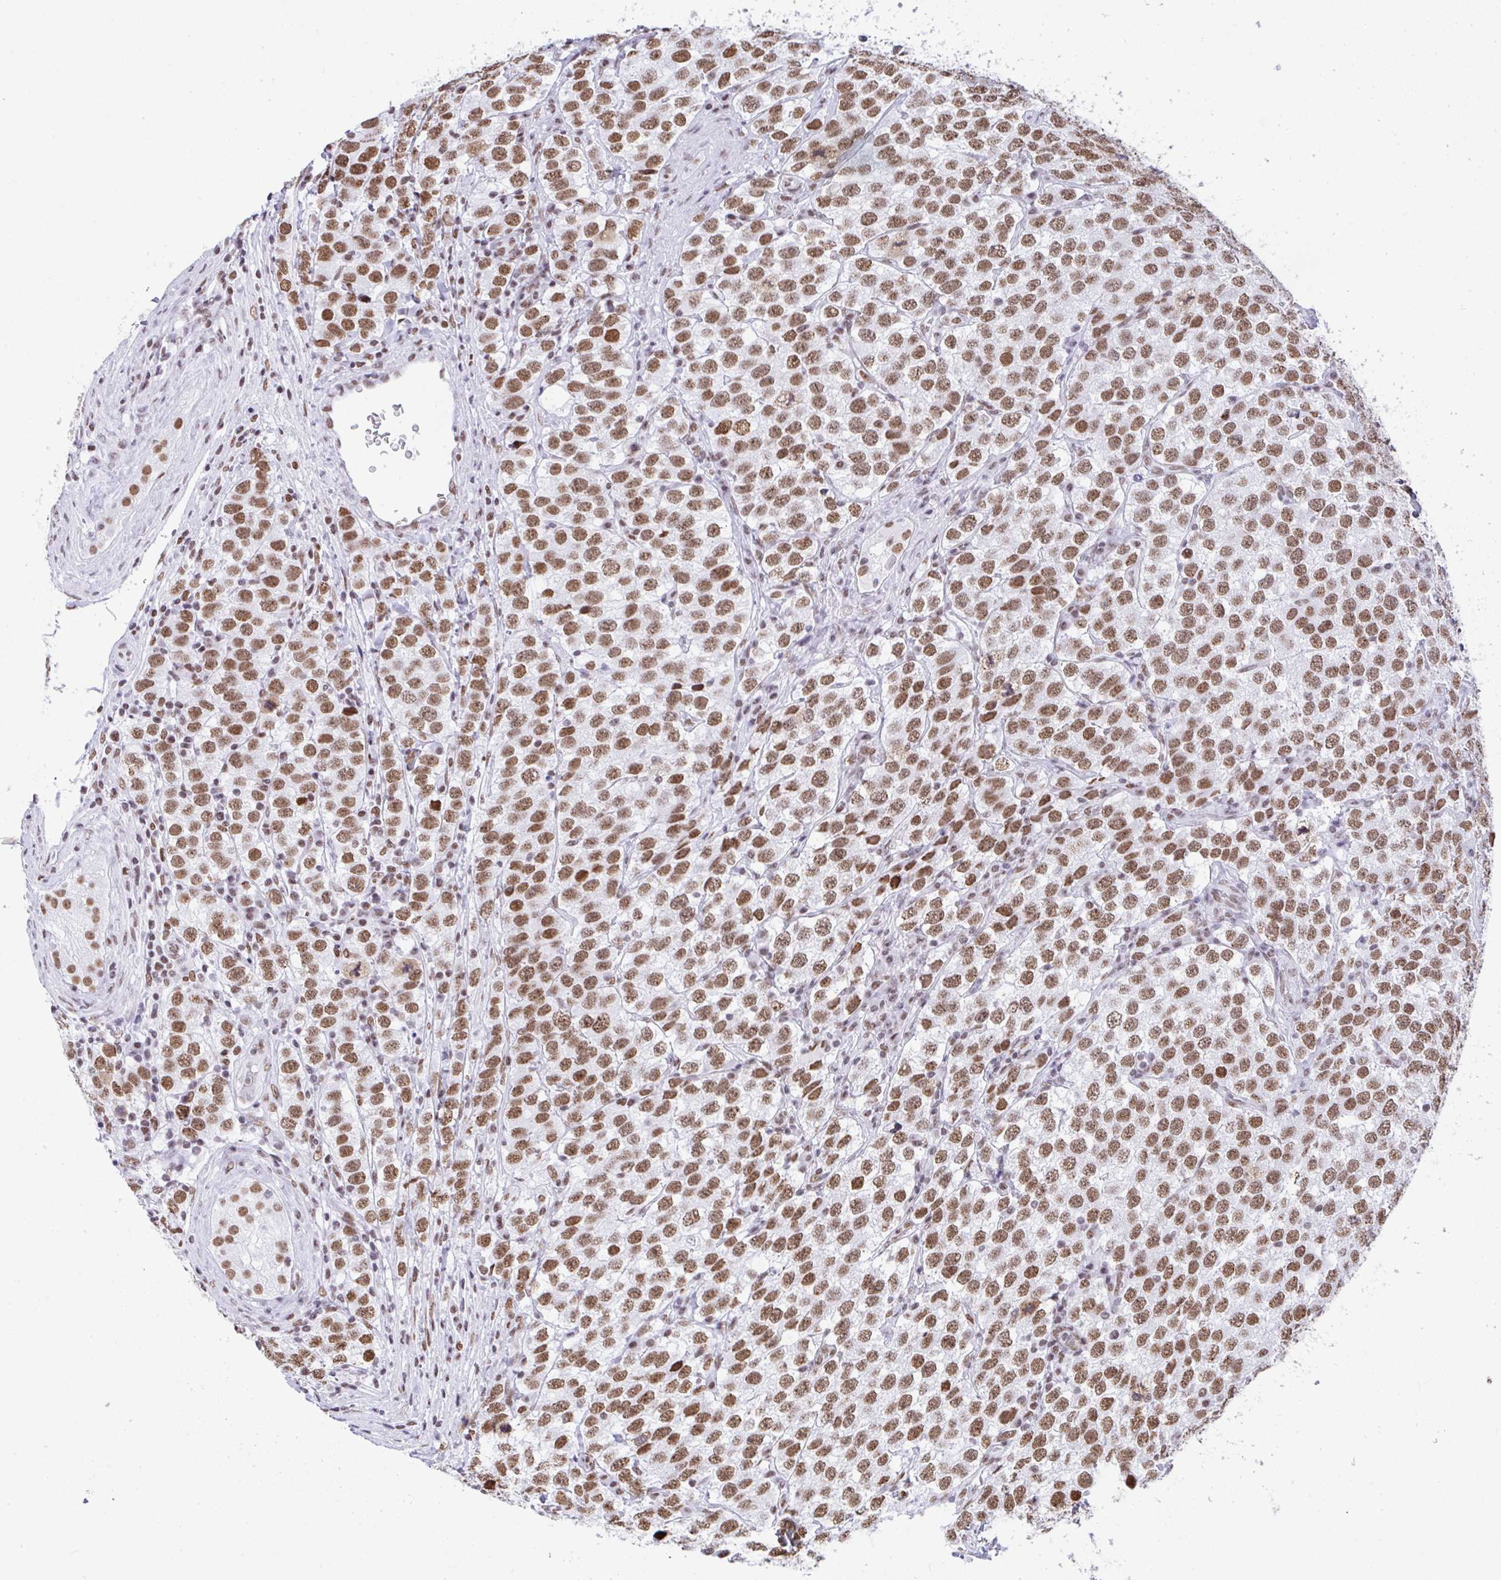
{"staining": {"intensity": "moderate", "quantity": ">75%", "location": "nuclear"}, "tissue": "testis cancer", "cell_type": "Tumor cells", "image_type": "cancer", "snomed": [{"axis": "morphology", "description": "Seminoma, NOS"}, {"axis": "topography", "description": "Testis"}], "caption": "Human testis seminoma stained for a protein (brown) demonstrates moderate nuclear positive staining in approximately >75% of tumor cells.", "gene": "DDX52", "patient": {"sex": "male", "age": 34}}